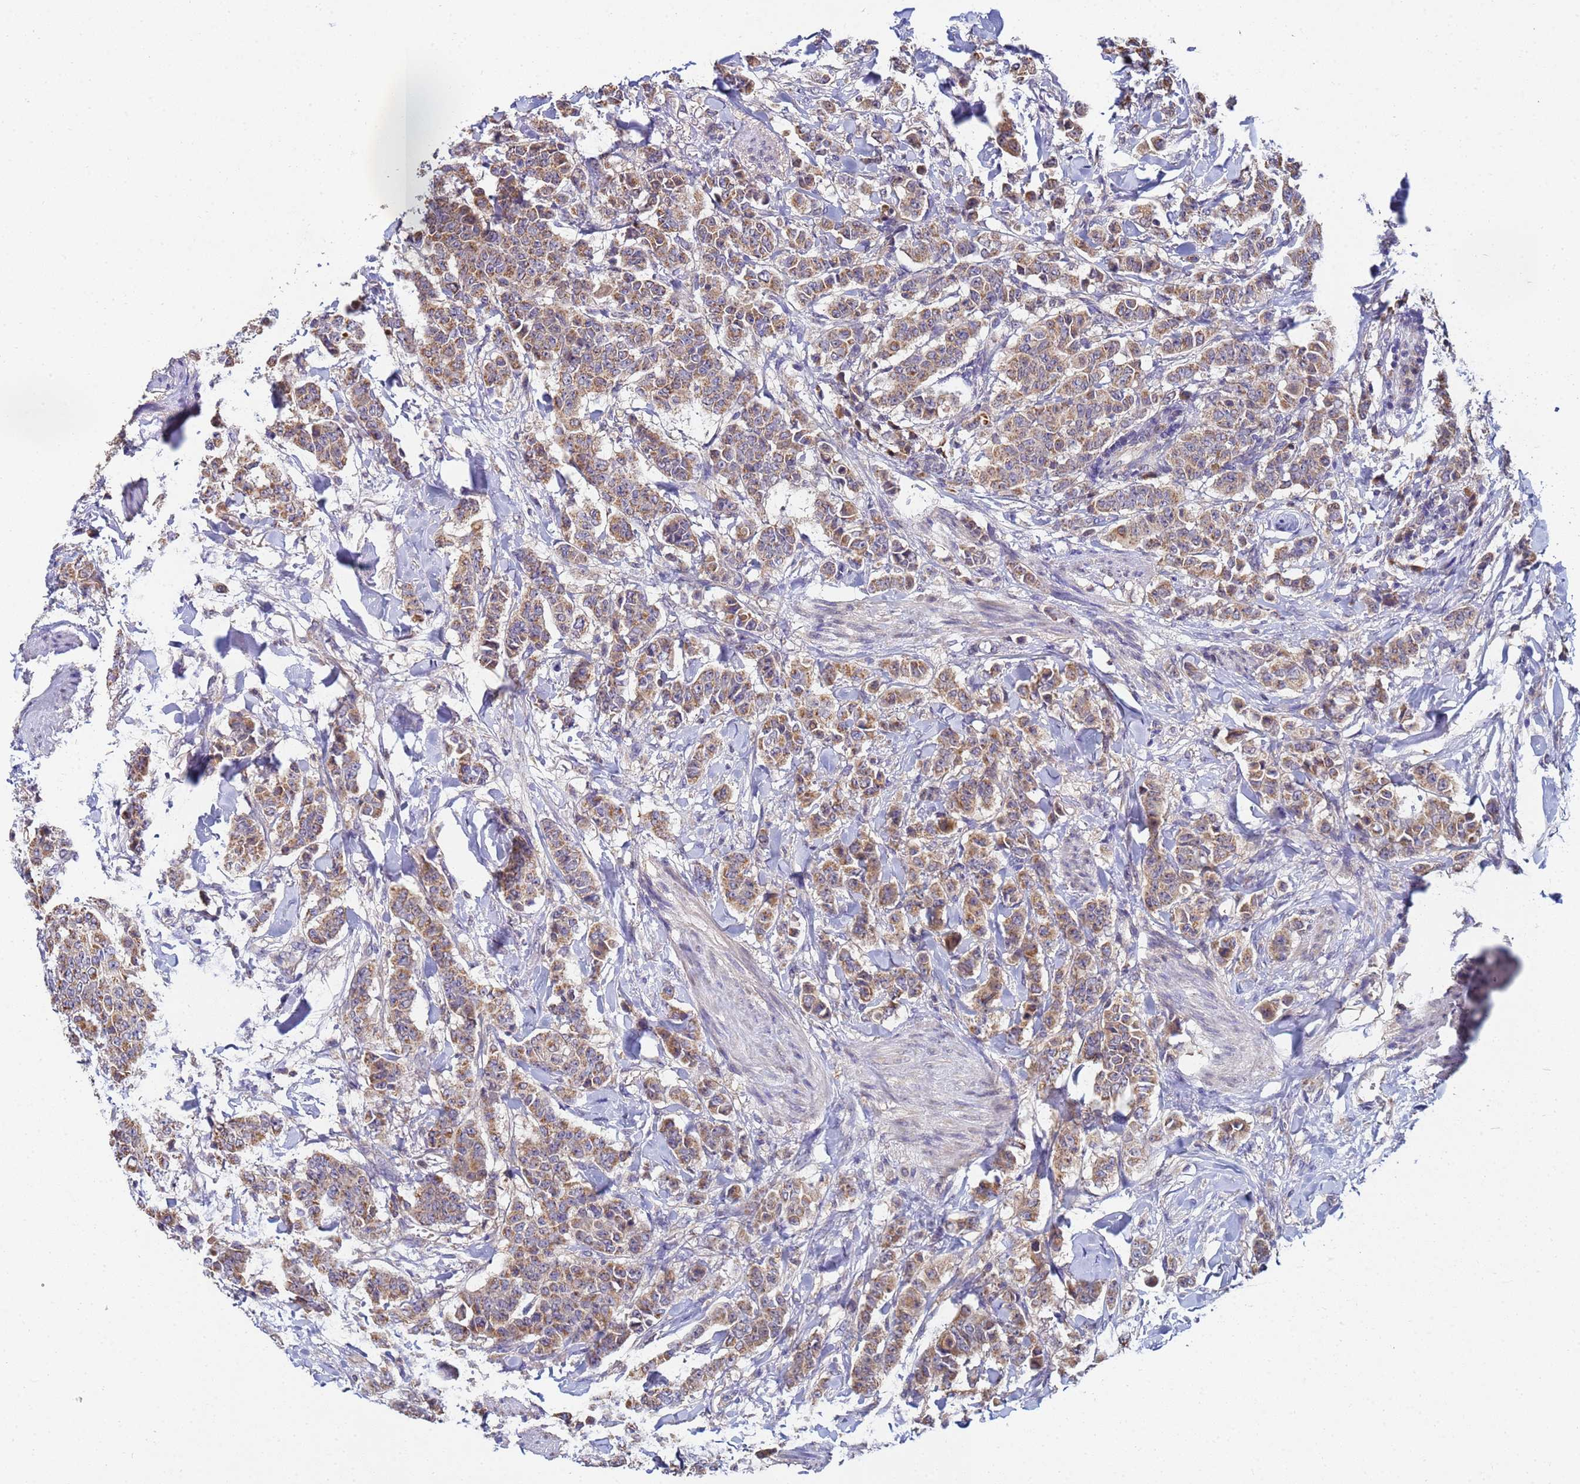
{"staining": {"intensity": "moderate", "quantity": ">75%", "location": "cytoplasmic/membranous"}, "tissue": "breast cancer", "cell_type": "Tumor cells", "image_type": "cancer", "snomed": [{"axis": "morphology", "description": "Duct carcinoma"}, {"axis": "topography", "description": "Breast"}], "caption": "Tumor cells demonstrate moderate cytoplasmic/membranous staining in approximately >75% of cells in breast cancer (infiltrating ductal carcinoma).", "gene": "C5orf34", "patient": {"sex": "female", "age": 40}}